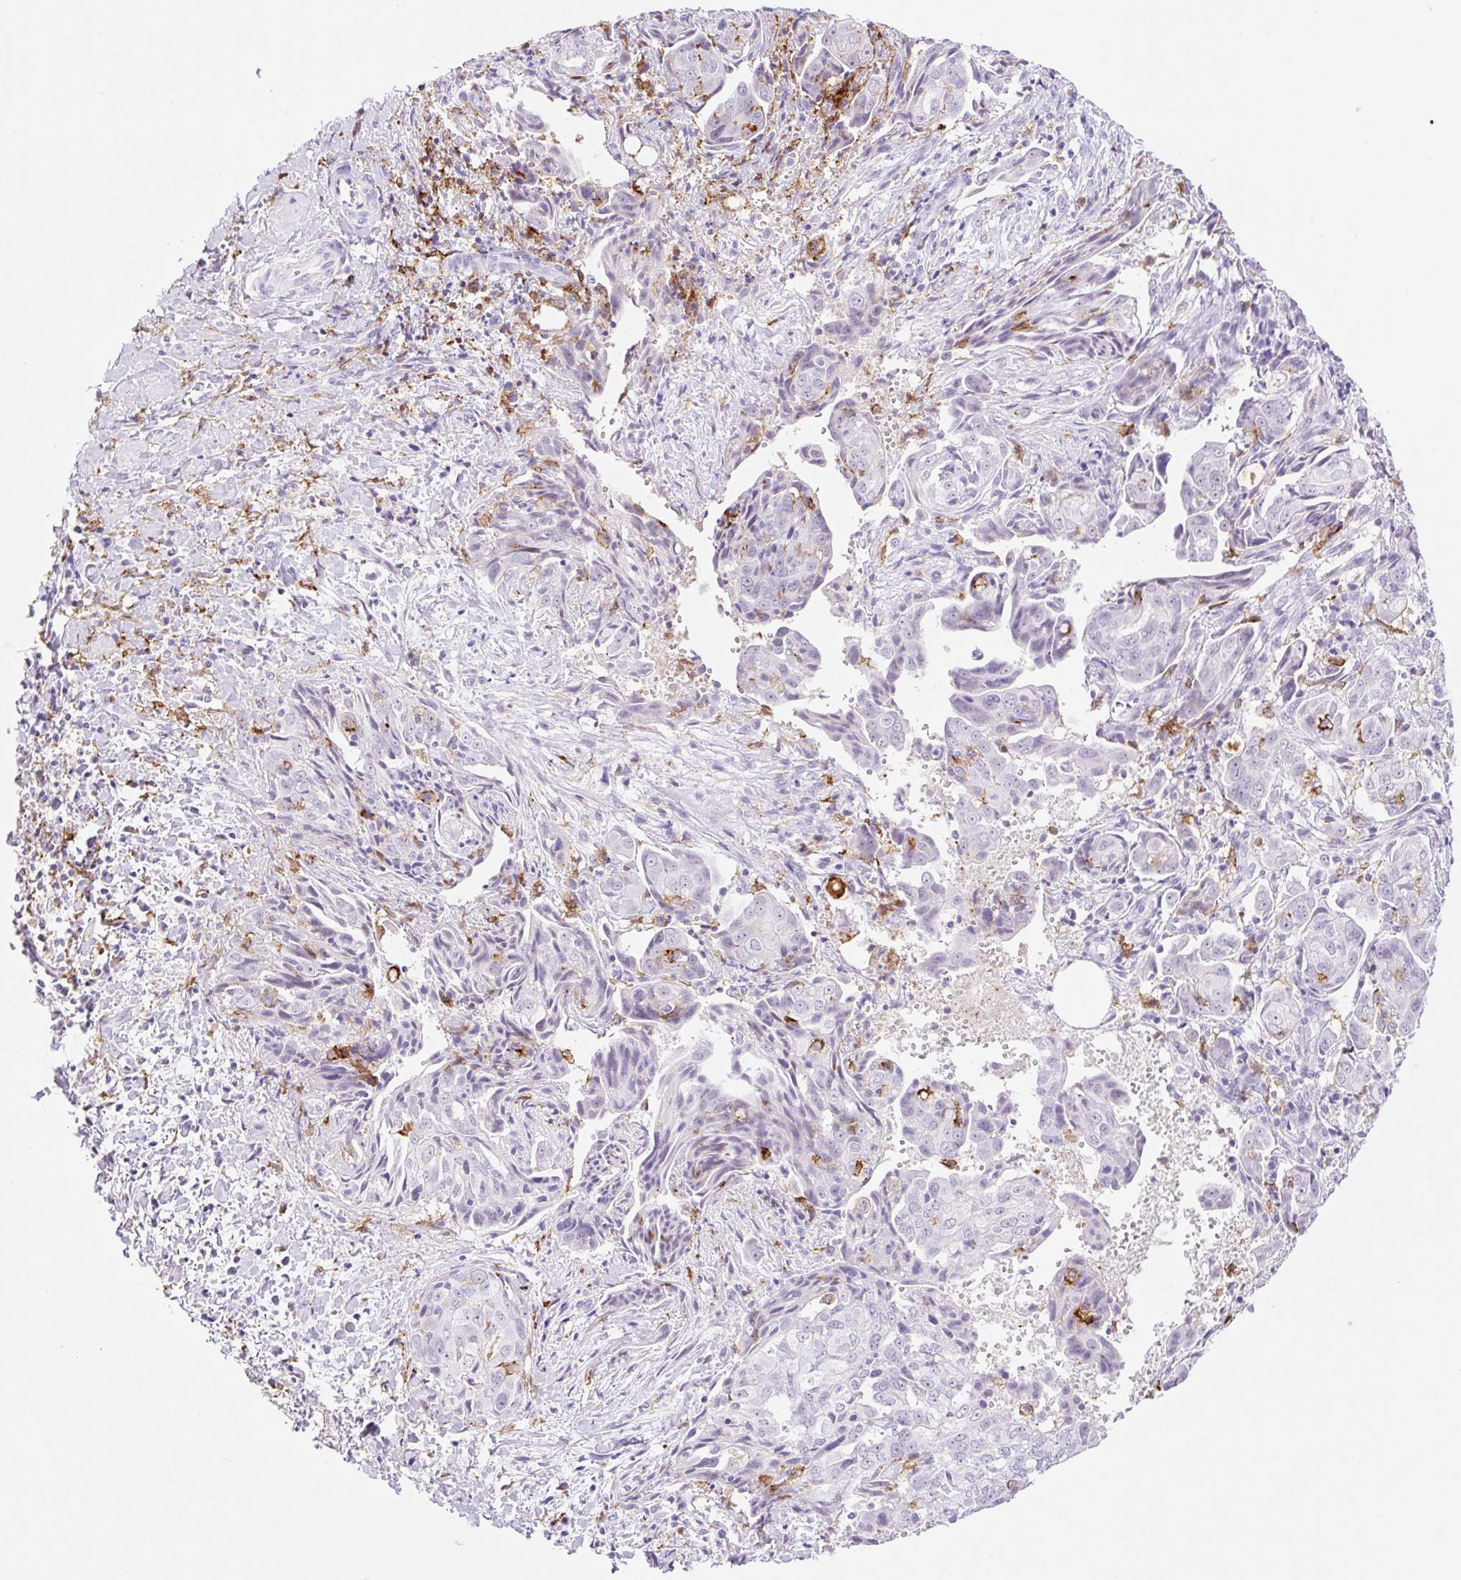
{"staining": {"intensity": "negative", "quantity": "none", "location": "none"}, "tissue": "ovarian cancer", "cell_type": "Tumor cells", "image_type": "cancer", "snomed": [{"axis": "morphology", "description": "Carcinoma, endometroid"}, {"axis": "topography", "description": "Ovary"}], "caption": "Tumor cells are negative for brown protein staining in ovarian endometroid carcinoma.", "gene": "SIGLEC1", "patient": {"sex": "female", "age": 70}}